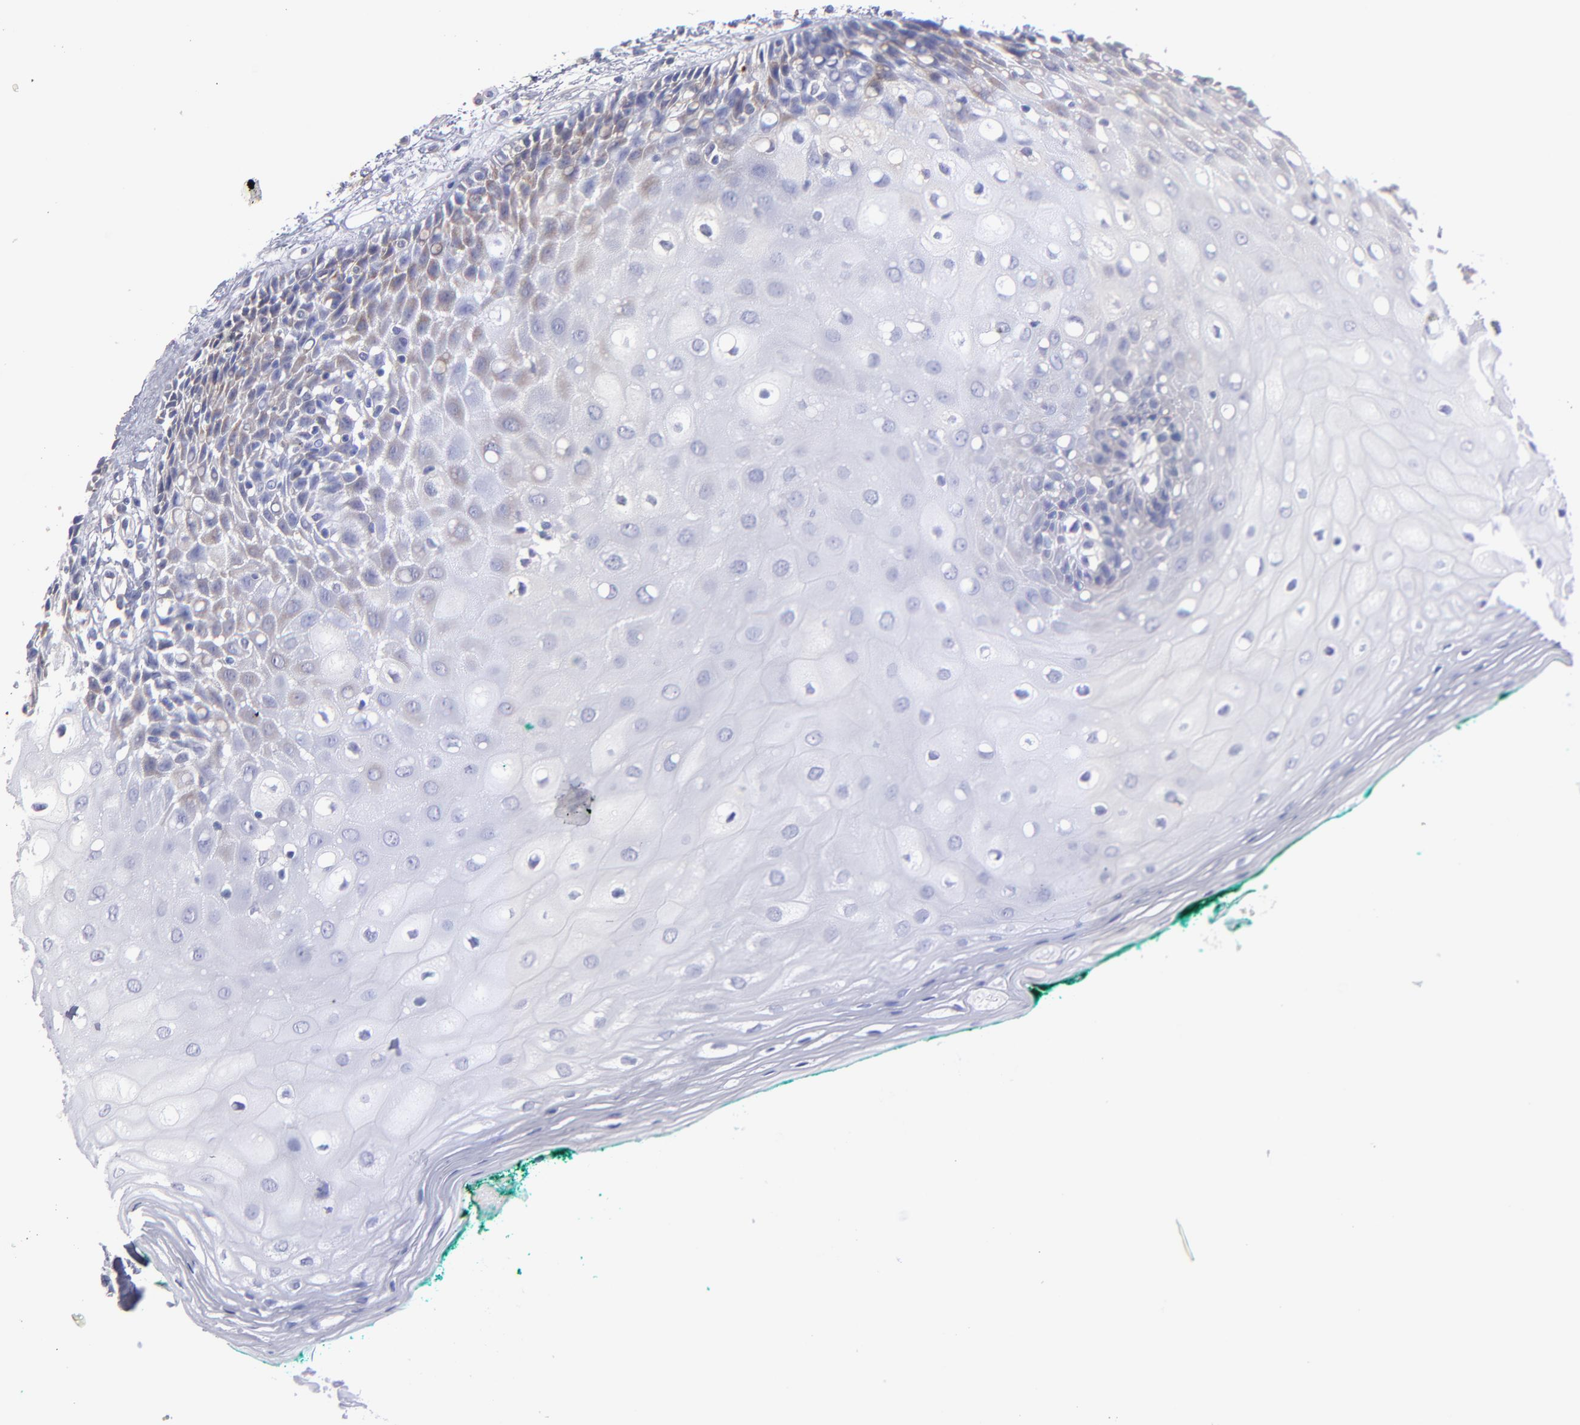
{"staining": {"intensity": "moderate", "quantity": "<25%", "location": "cytoplasmic/membranous"}, "tissue": "oral mucosa", "cell_type": "Squamous epithelial cells", "image_type": "normal", "snomed": [{"axis": "morphology", "description": "Normal tissue, NOS"}, {"axis": "morphology", "description": "Squamous cell carcinoma, NOS"}, {"axis": "topography", "description": "Skeletal muscle"}, {"axis": "topography", "description": "Oral tissue"}, {"axis": "topography", "description": "Head-Neck"}], "caption": "Immunohistochemical staining of unremarkable human oral mucosa exhibits <25% levels of moderate cytoplasmic/membranous protein expression in about <25% of squamous epithelial cells. (Brightfield microscopy of DAB IHC at high magnification).", "gene": "MB", "patient": {"sex": "female", "age": 84}}